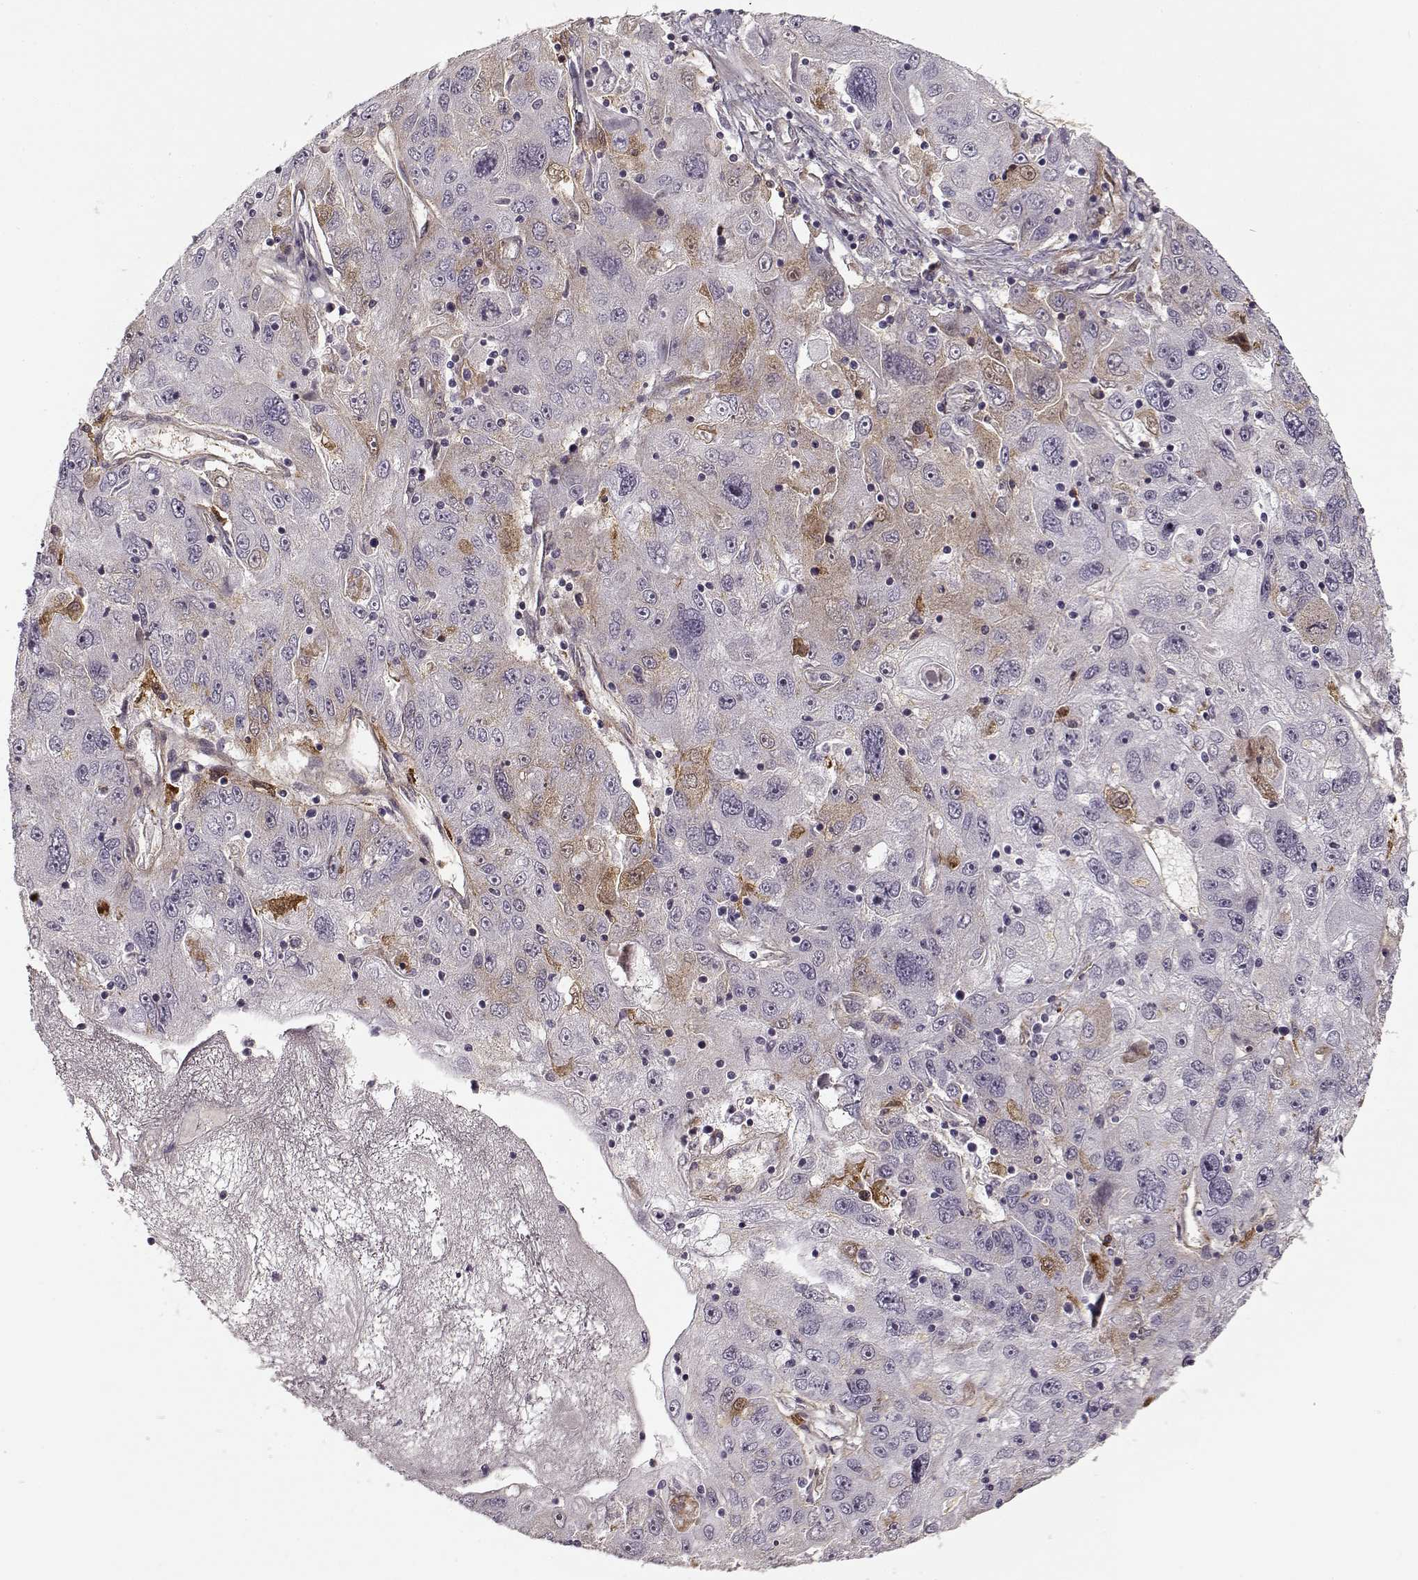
{"staining": {"intensity": "negative", "quantity": "none", "location": "none"}, "tissue": "stomach cancer", "cell_type": "Tumor cells", "image_type": "cancer", "snomed": [{"axis": "morphology", "description": "Adenocarcinoma, NOS"}, {"axis": "topography", "description": "Stomach"}], "caption": "This is a micrograph of IHC staining of stomach cancer, which shows no positivity in tumor cells.", "gene": "LAMB2", "patient": {"sex": "male", "age": 56}}